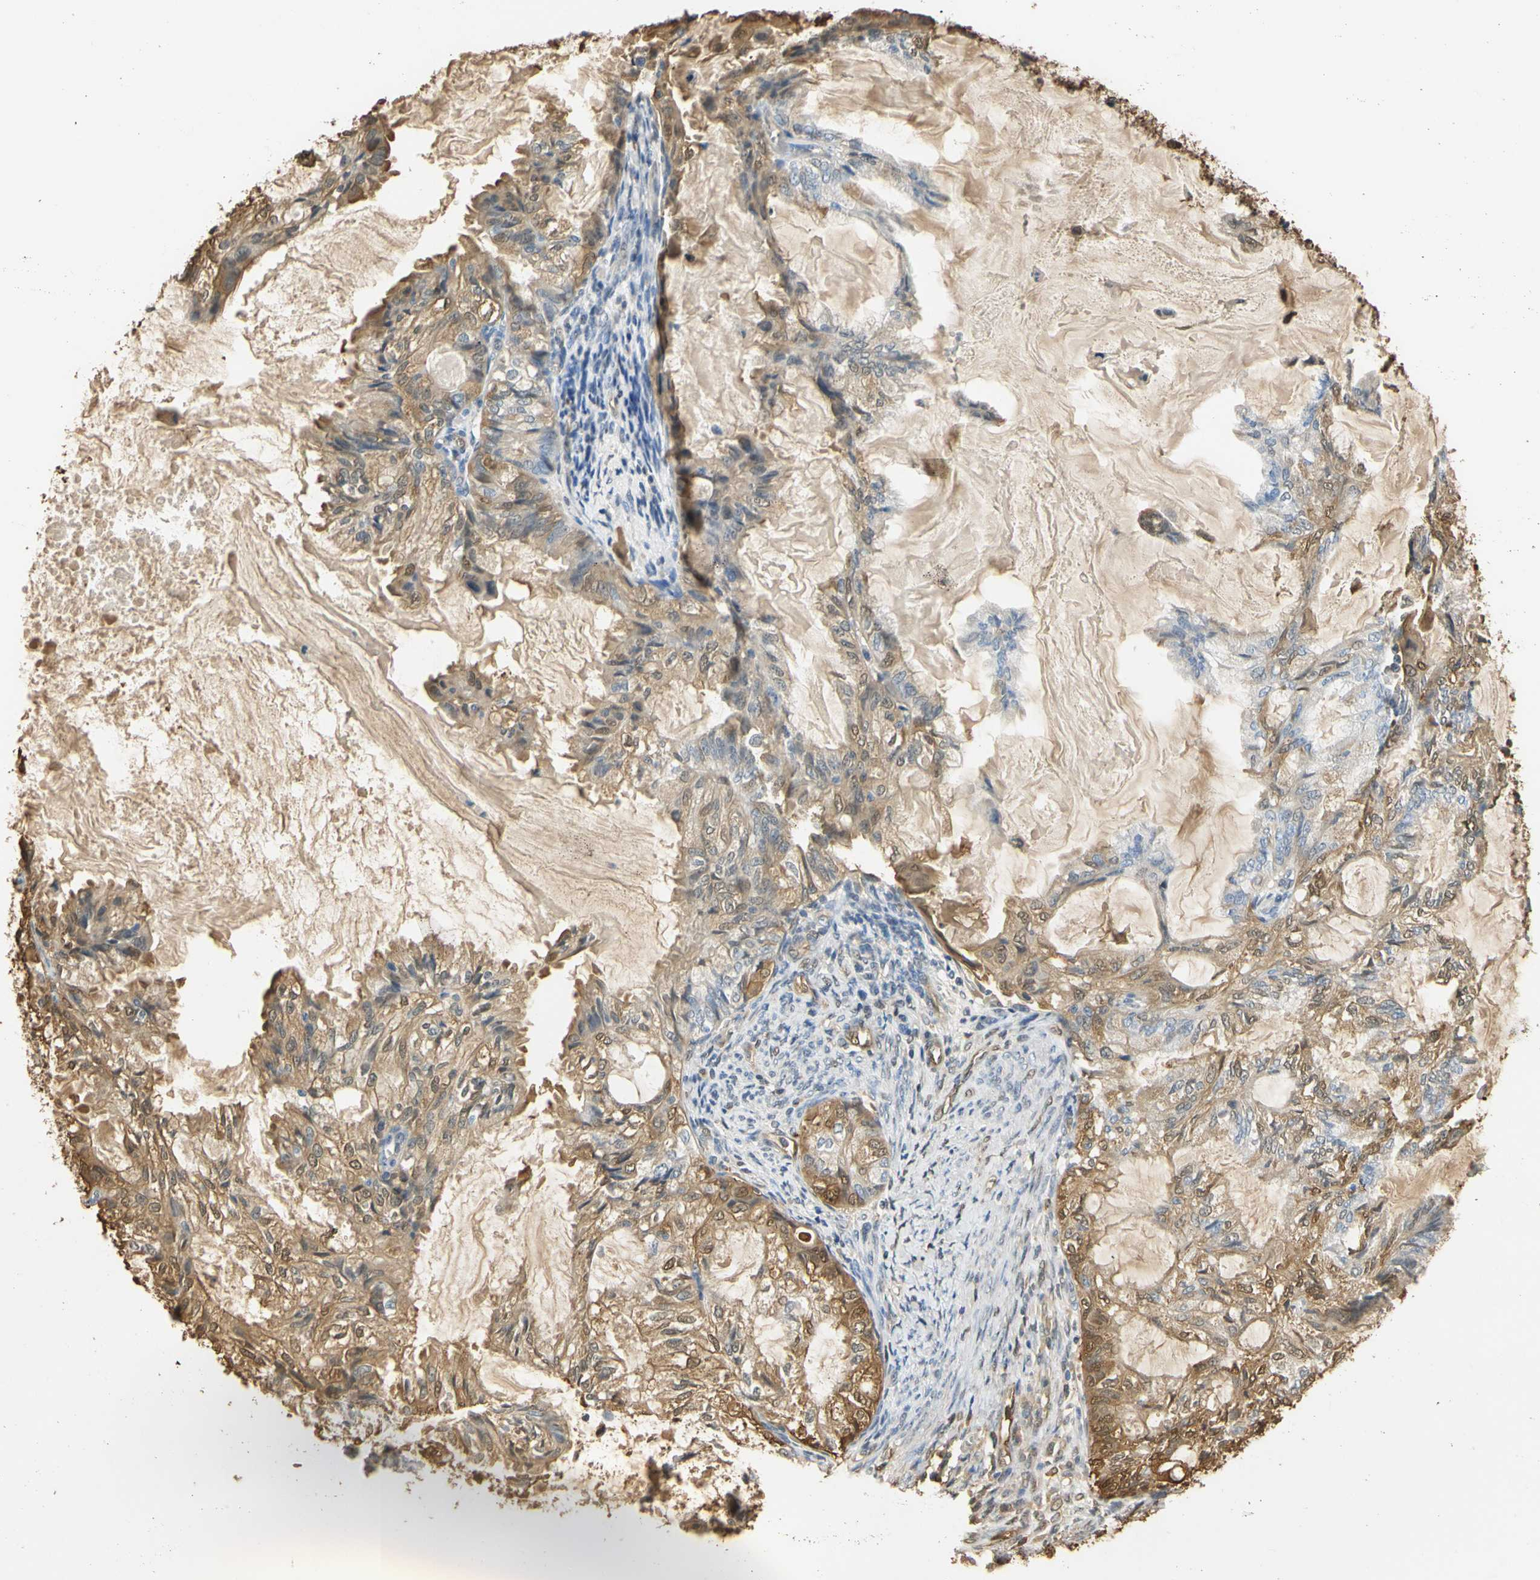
{"staining": {"intensity": "moderate", "quantity": ">75%", "location": "cytoplasmic/membranous,nuclear"}, "tissue": "cervical cancer", "cell_type": "Tumor cells", "image_type": "cancer", "snomed": [{"axis": "morphology", "description": "Normal tissue, NOS"}, {"axis": "morphology", "description": "Adenocarcinoma, NOS"}, {"axis": "topography", "description": "Cervix"}, {"axis": "topography", "description": "Endometrium"}], "caption": "This histopathology image shows IHC staining of cervical cancer, with medium moderate cytoplasmic/membranous and nuclear expression in about >75% of tumor cells.", "gene": "S100A6", "patient": {"sex": "female", "age": 86}}